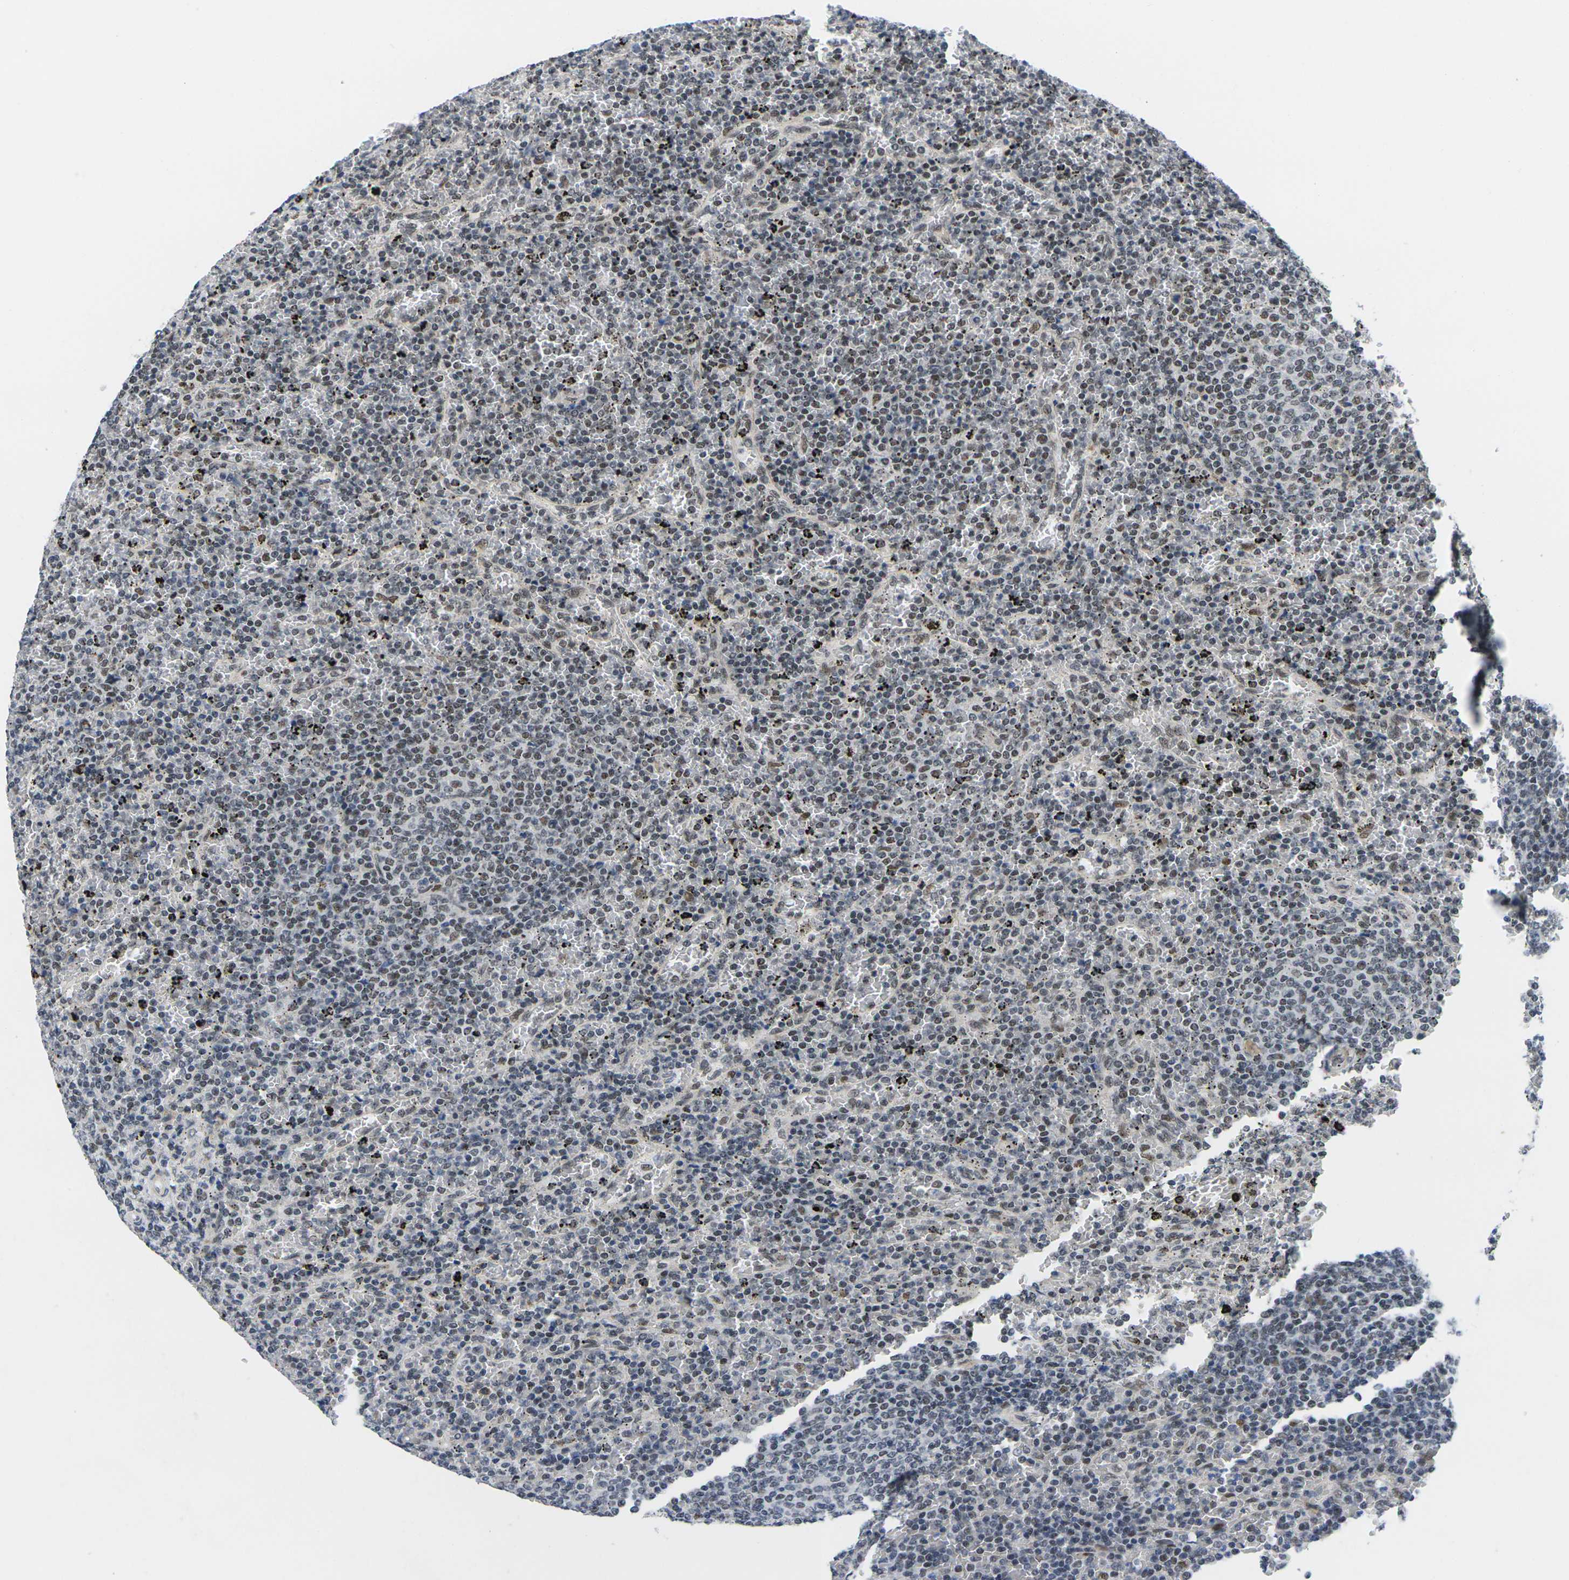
{"staining": {"intensity": "weak", "quantity": "25%-75%", "location": "nuclear"}, "tissue": "lymphoma", "cell_type": "Tumor cells", "image_type": "cancer", "snomed": [{"axis": "morphology", "description": "Malignant lymphoma, non-Hodgkin's type, Low grade"}, {"axis": "topography", "description": "Spleen"}], "caption": "DAB (3,3'-diaminobenzidine) immunohistochemical staining of human lymphoma shows weak nuclear protein positivity in approximately 25%-75% of tumor cells.", "gene": "RBM7", "patient": {"sex": "female", "age": 77}}